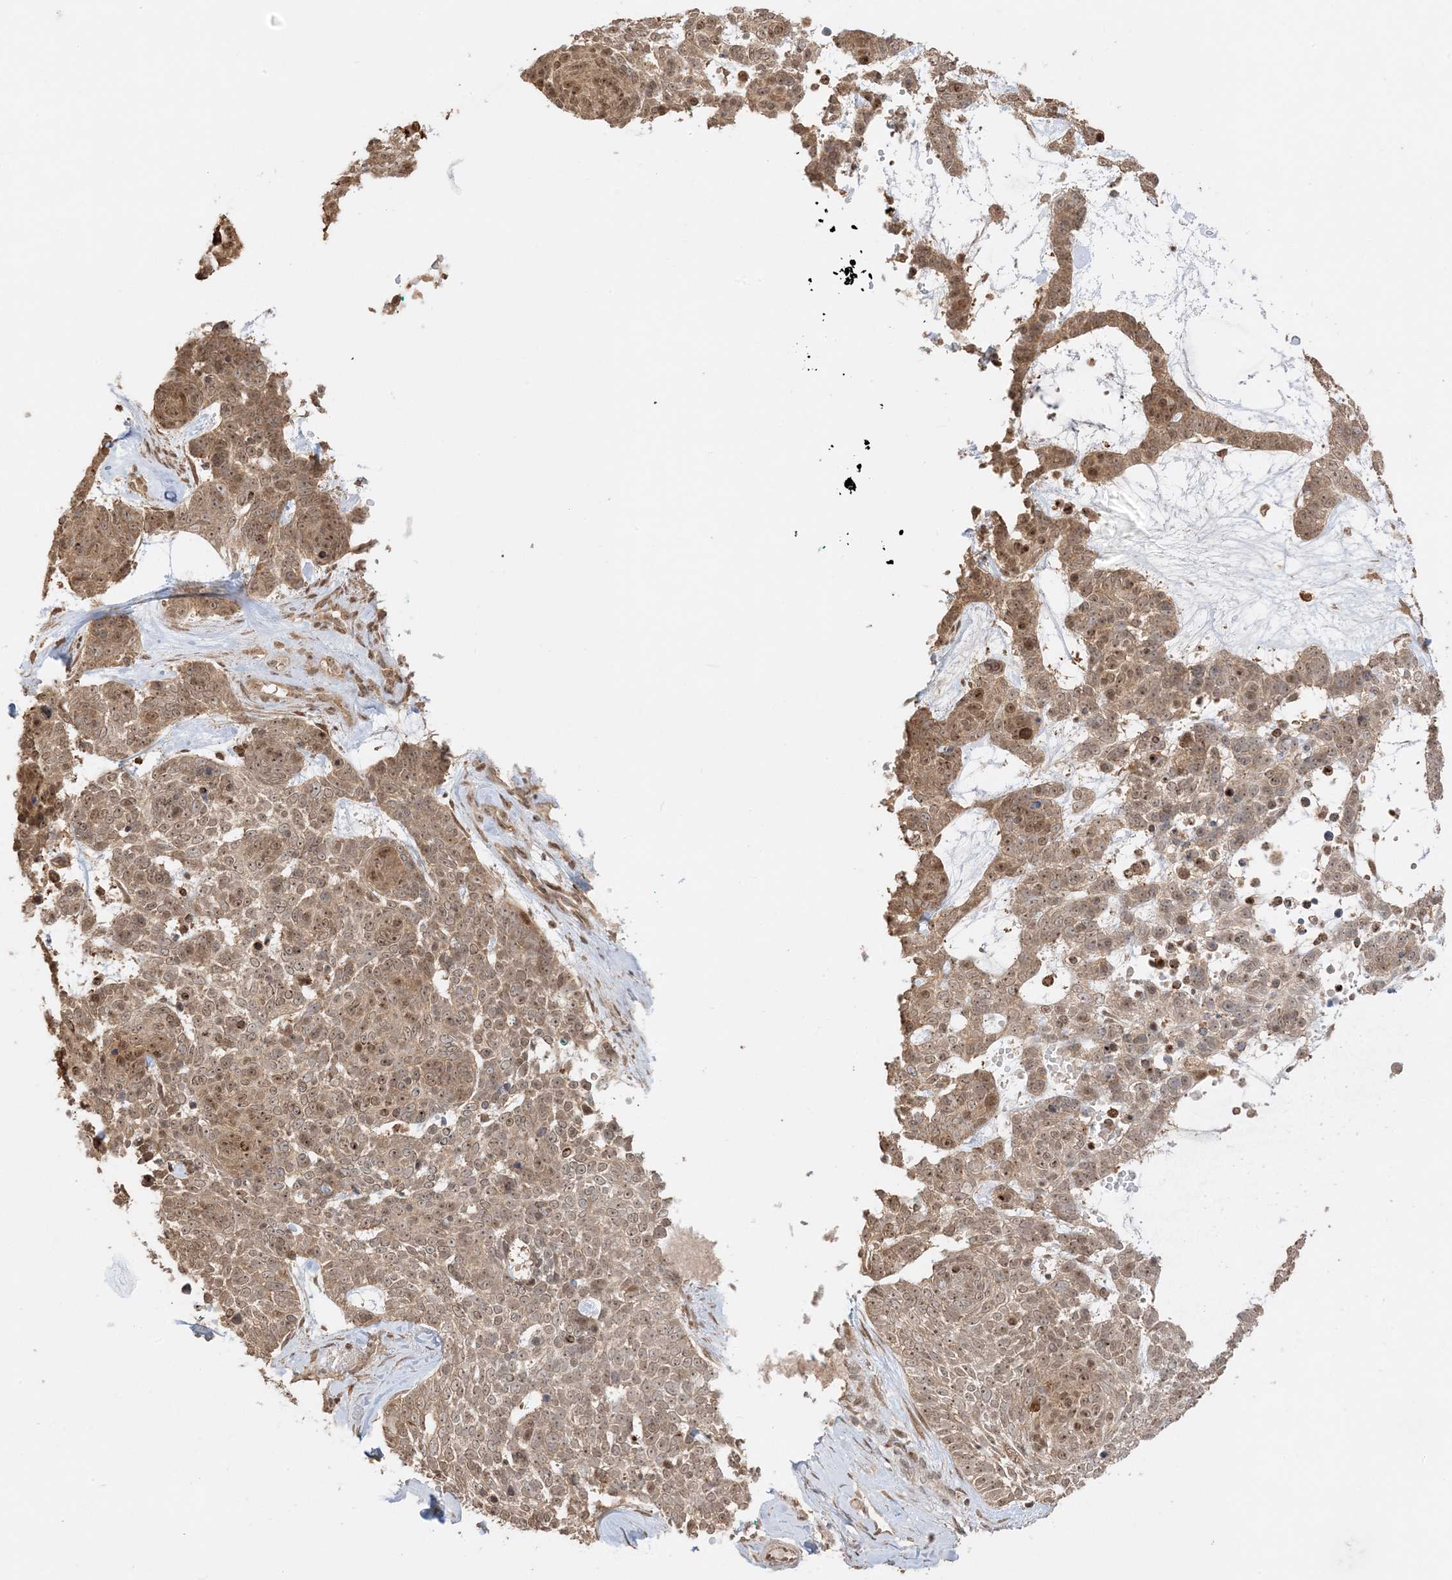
{"staining": {"intensity": "moderate", "quantity": ">75%", "location": "cytoplasmic/membranous,nuclear"}, "tissue": "skin cancer", "cell_type": "Tumor cells", "image_type": "cancer", "snomed": [{"axis": "morphology", "description": "Basal cell carcinoma"}, {"axis": "topography", "description": "Skin"}], "caption": "The immunohistochemical stain shows moderate cytoplasmic/membranous and nuclear expression in tumor cells of skin cancer tissue. (Stains: DAB (3,3'-diaminobenzidine) in brown, nuclei in blue, Microscopy: brightfield microscopy at high magnification).", "gene": "ZBTB41", "patient": {"sex": "female", "age": 81}}